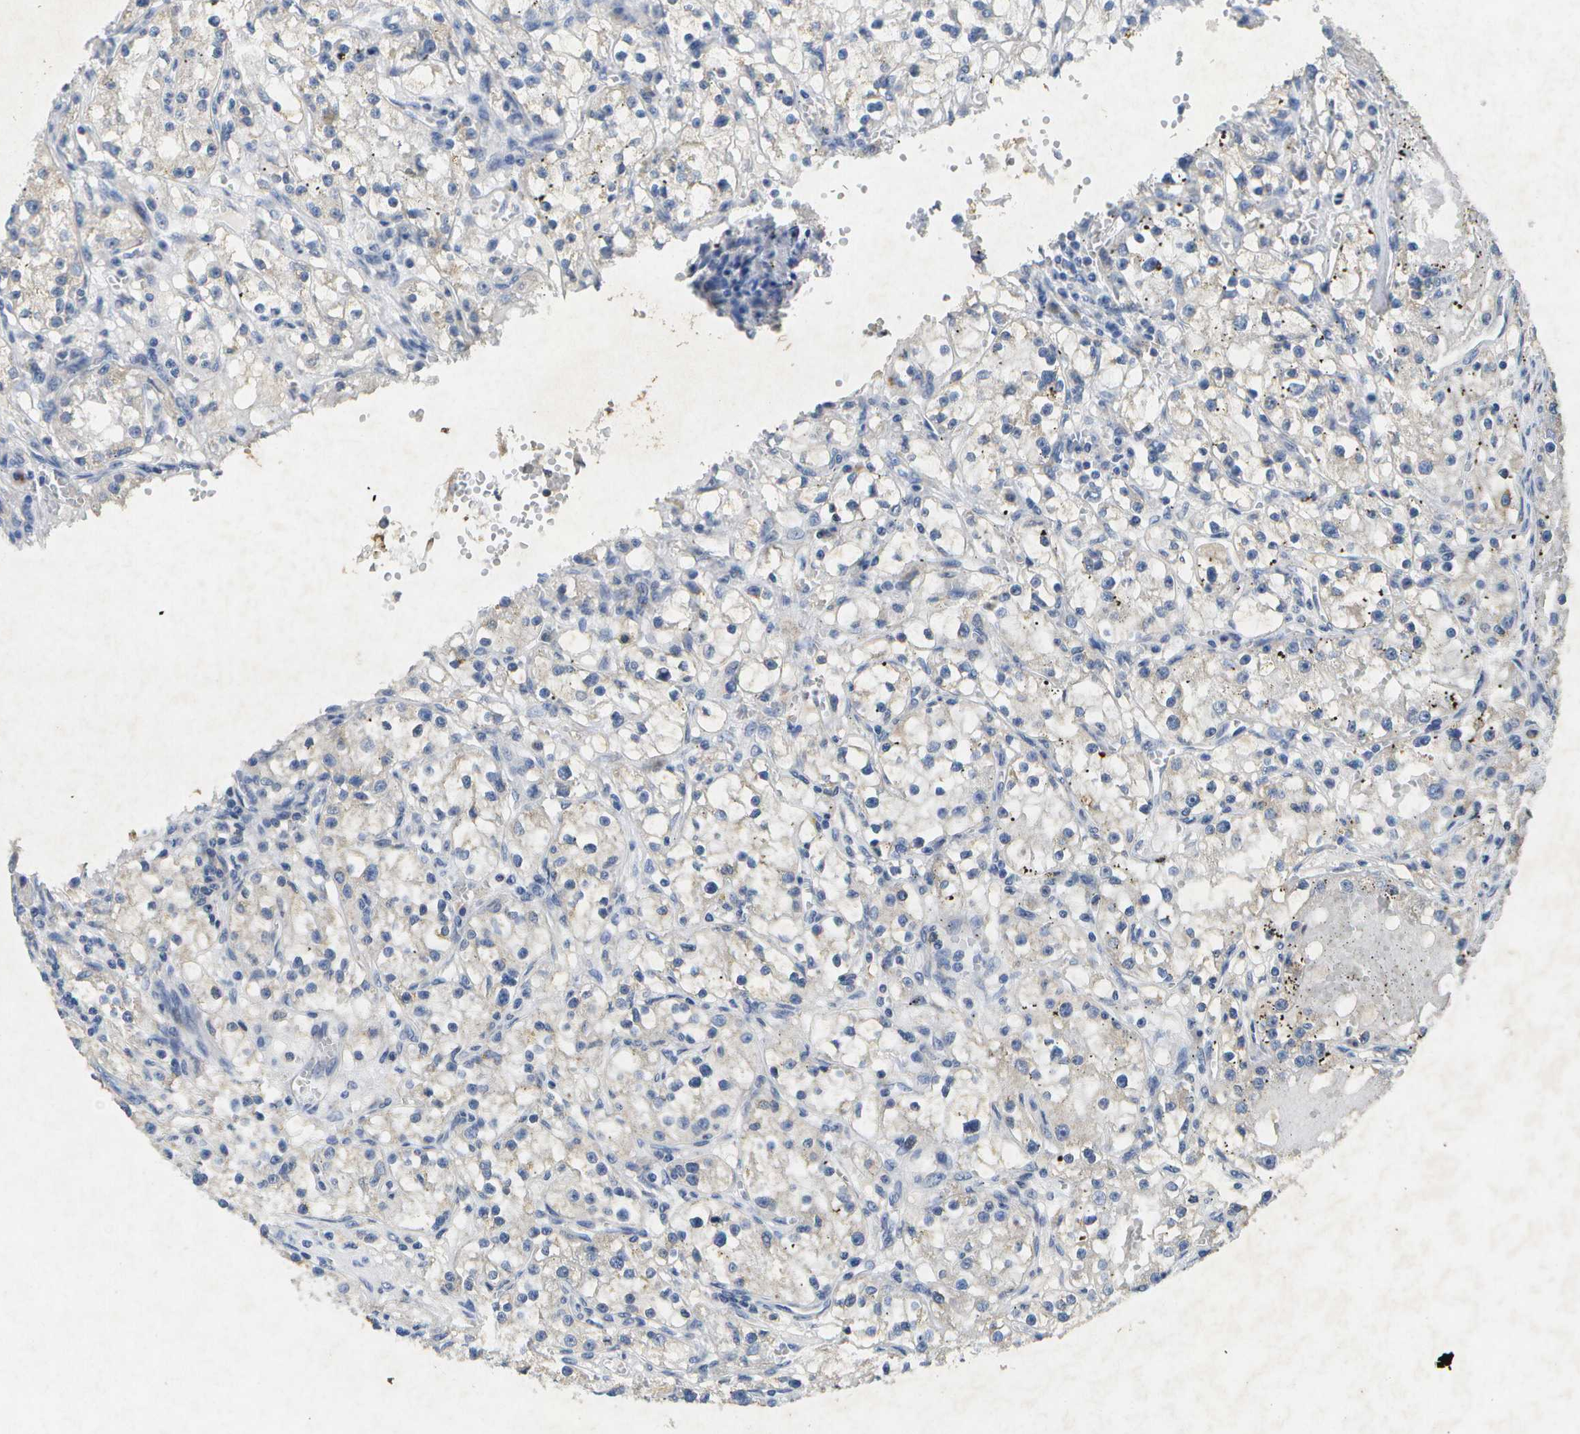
{"staining": {"intensity": "negative", "quantity": "none", "location": "none"}, "tissue": "renal cancer", "cell_type": "Tumor cells", "image_type": "cancer", "snomed": [{"axis": "morphology", "description": "Adenocarcinoma, NOS"}, {"axis": "topography", "description": "Kidney"}], "caption": "This is an immunohistochemistry (IHC) histopathology image of human adenocarcinoma (renal). There is no positivity in tumor cells.", "gene": "KDELR1", "patient": {"sex": "male", "age": 56}}